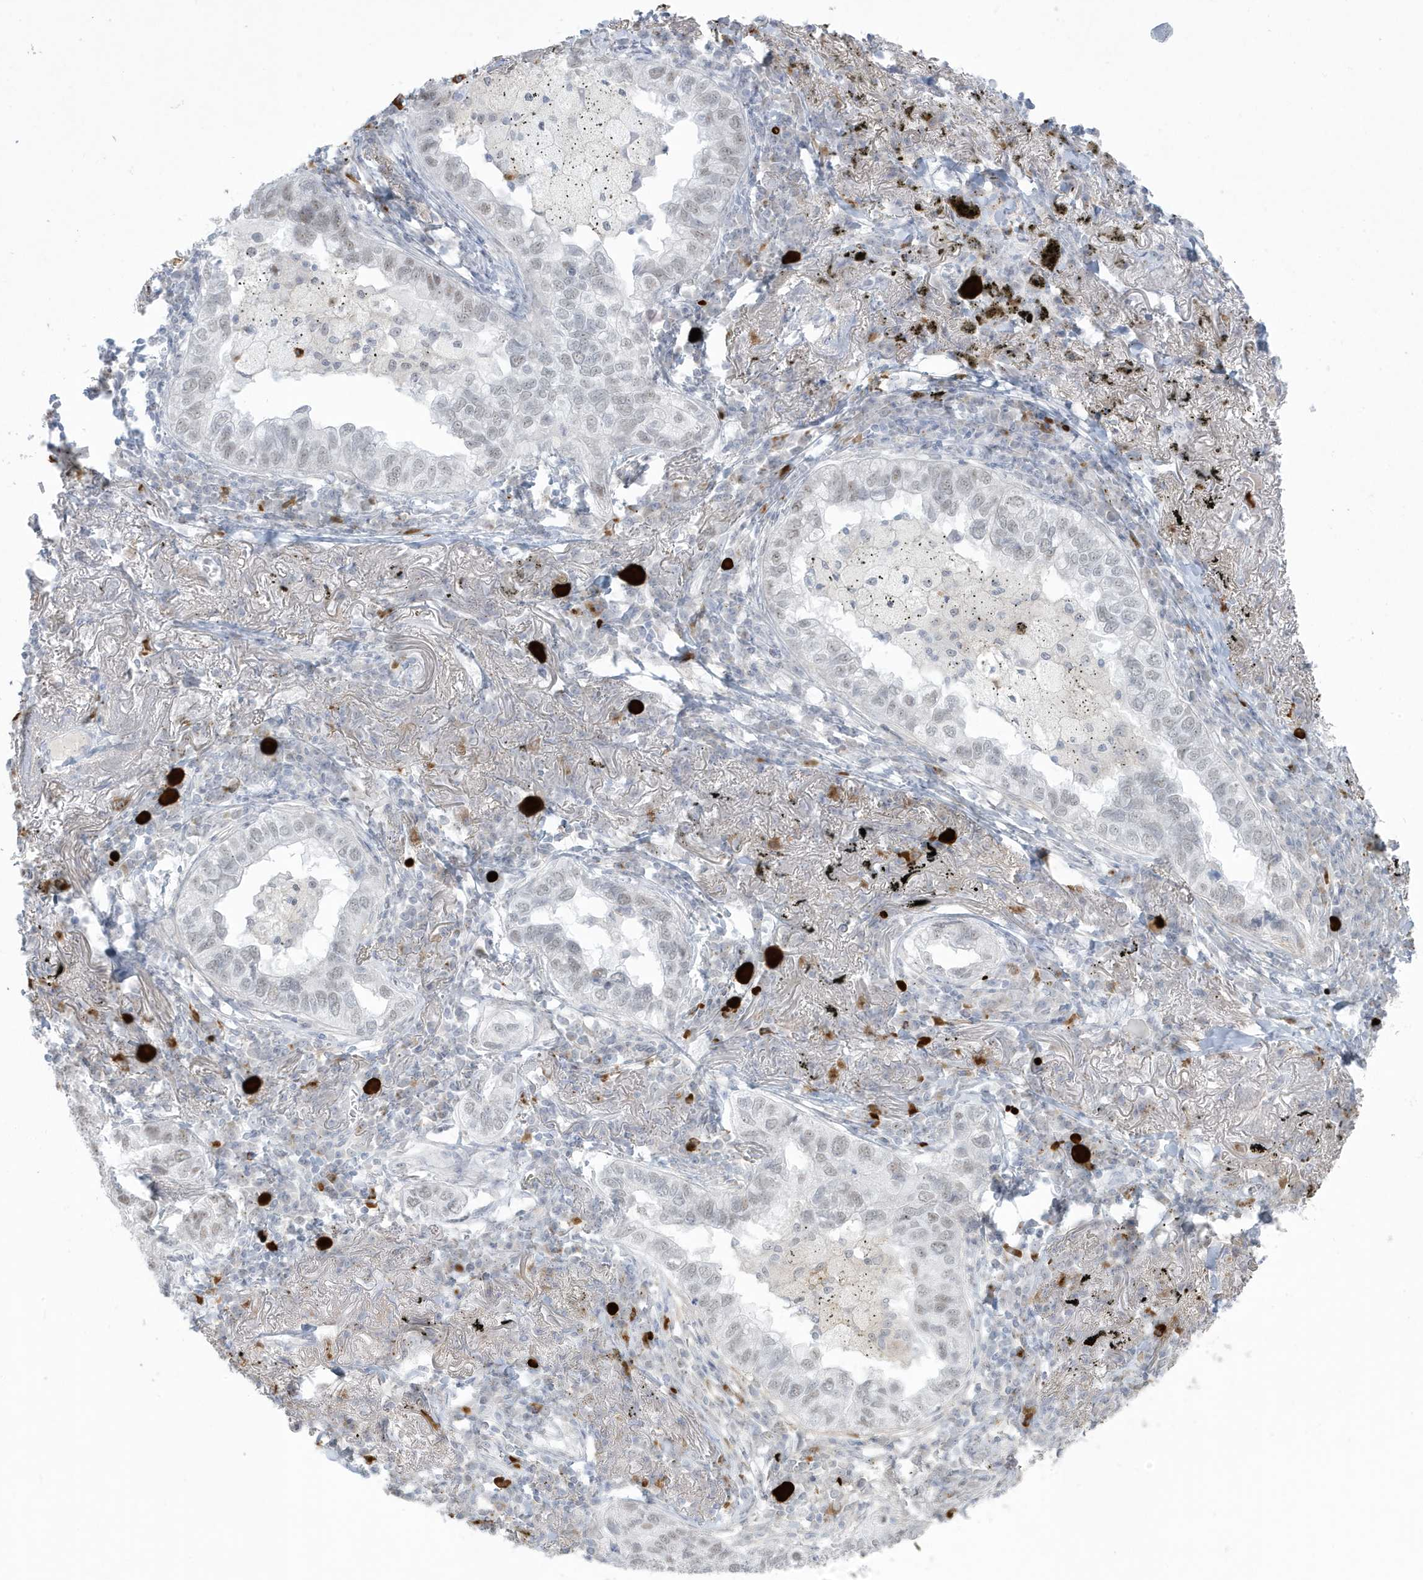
{"staining": {"intensity": "negative", "quantity": "none", "location": "none"}, "tissue": "lung cancer", "cell_type": "Tumor cells", "image_type": "cancer", "snomed": [{"axis": "morphology", "description": "Adenocarcinoma, NOS"}, {"axis": "topography", "description": "Lung"}], "caption": "This image is of lung cancer (adenocarcinoma) stained with IHC to label a protein in brown with the nuclei are counter-stained blue. There is no staining in tumor cells.", "gene": "HERC6", "patient": {"sex": "male", "age": 65}}